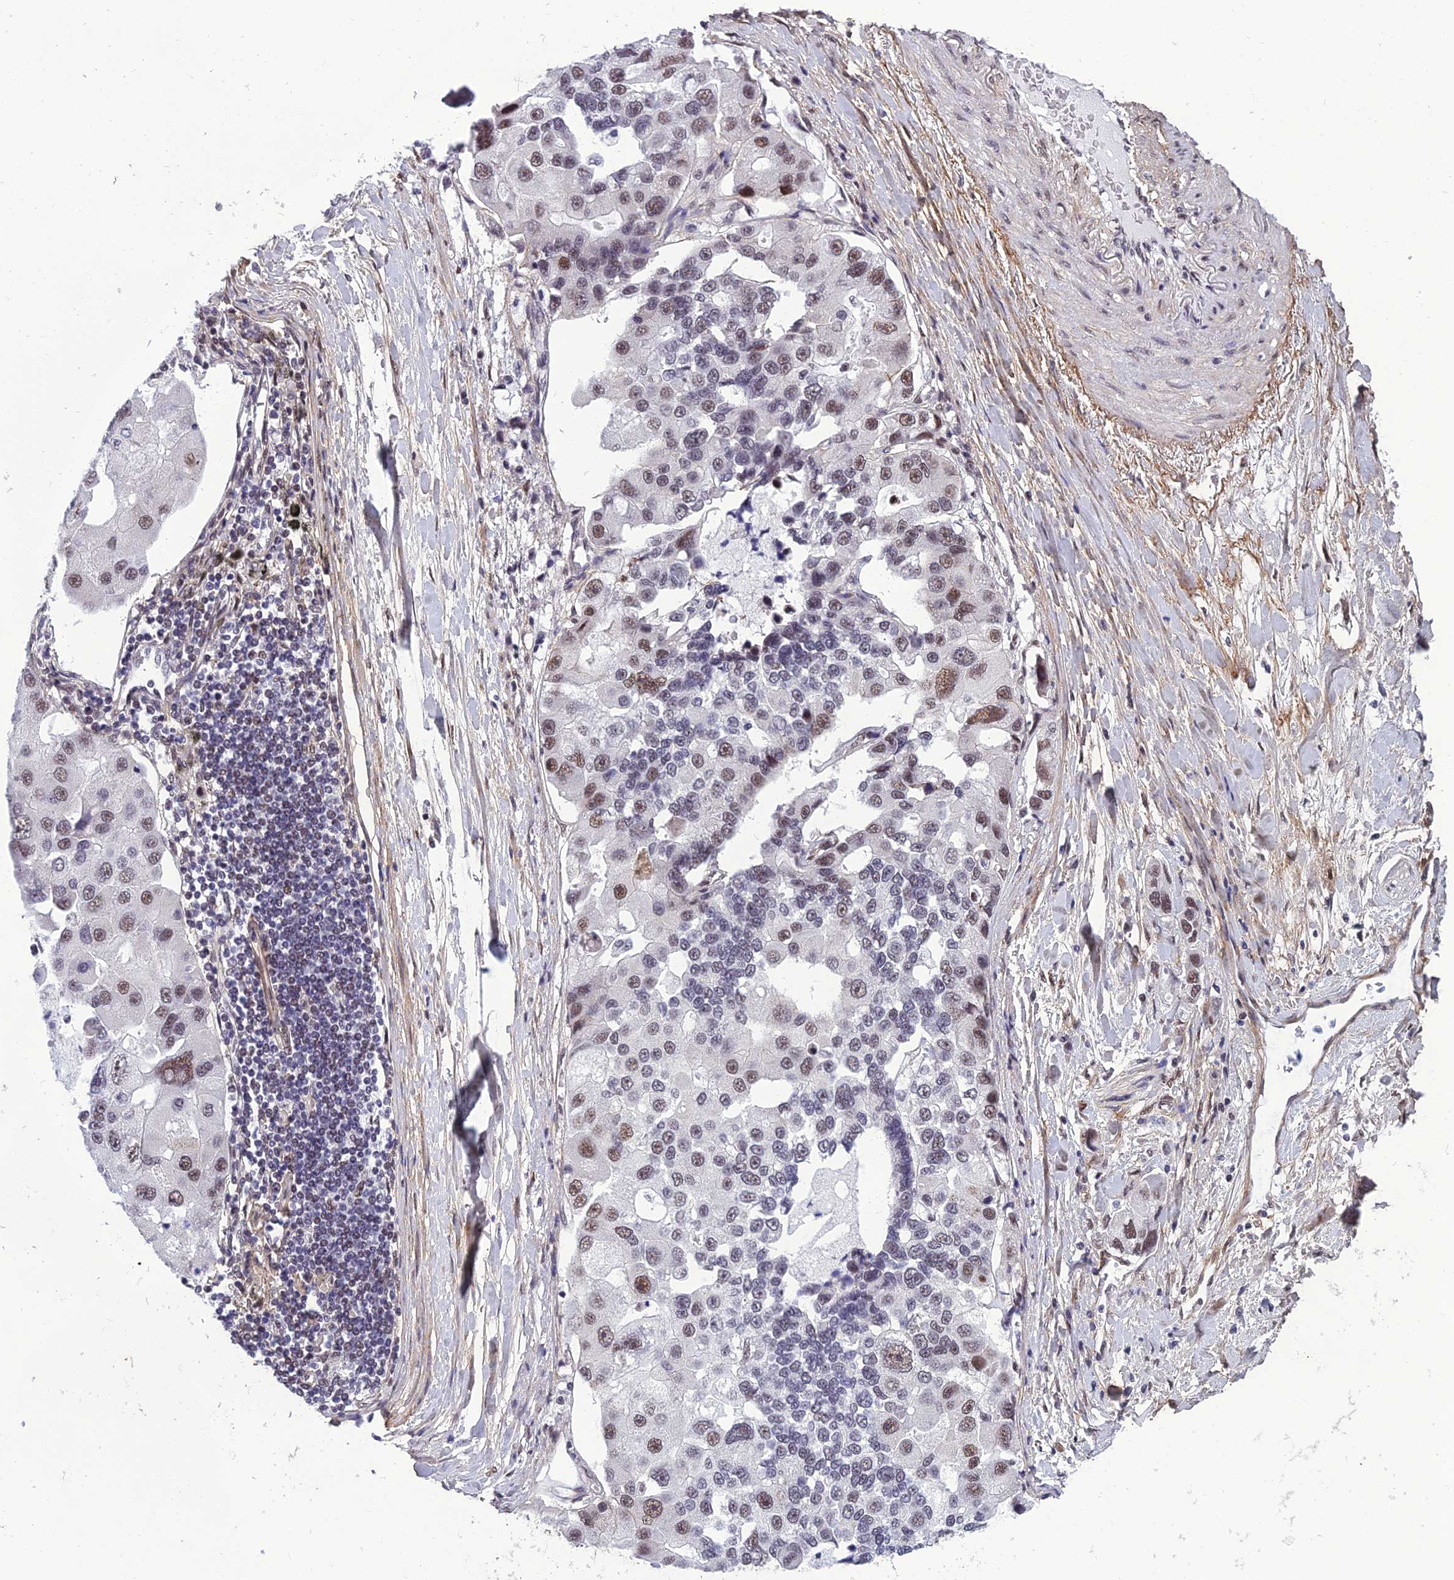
{"staining": {"intensity": "moderate", "quantity": "25%-75%", "location": "nuclear"}, "tissue": "lung cancer", "cell_type": "Tumor cells", "image_type": "cancer", "snomed": [{"axis": "morphology", "description": "Adenocarcinoma, NOS"}, {"axis": "topography", "description": "Lung"}], "caption": "An image of human lung adenocarcinoma stained for a protein shows moderate nuclear brown staining in tumor cells.", "gene": "RSRC1", "patient": {"sex": "female", "age": 54}}